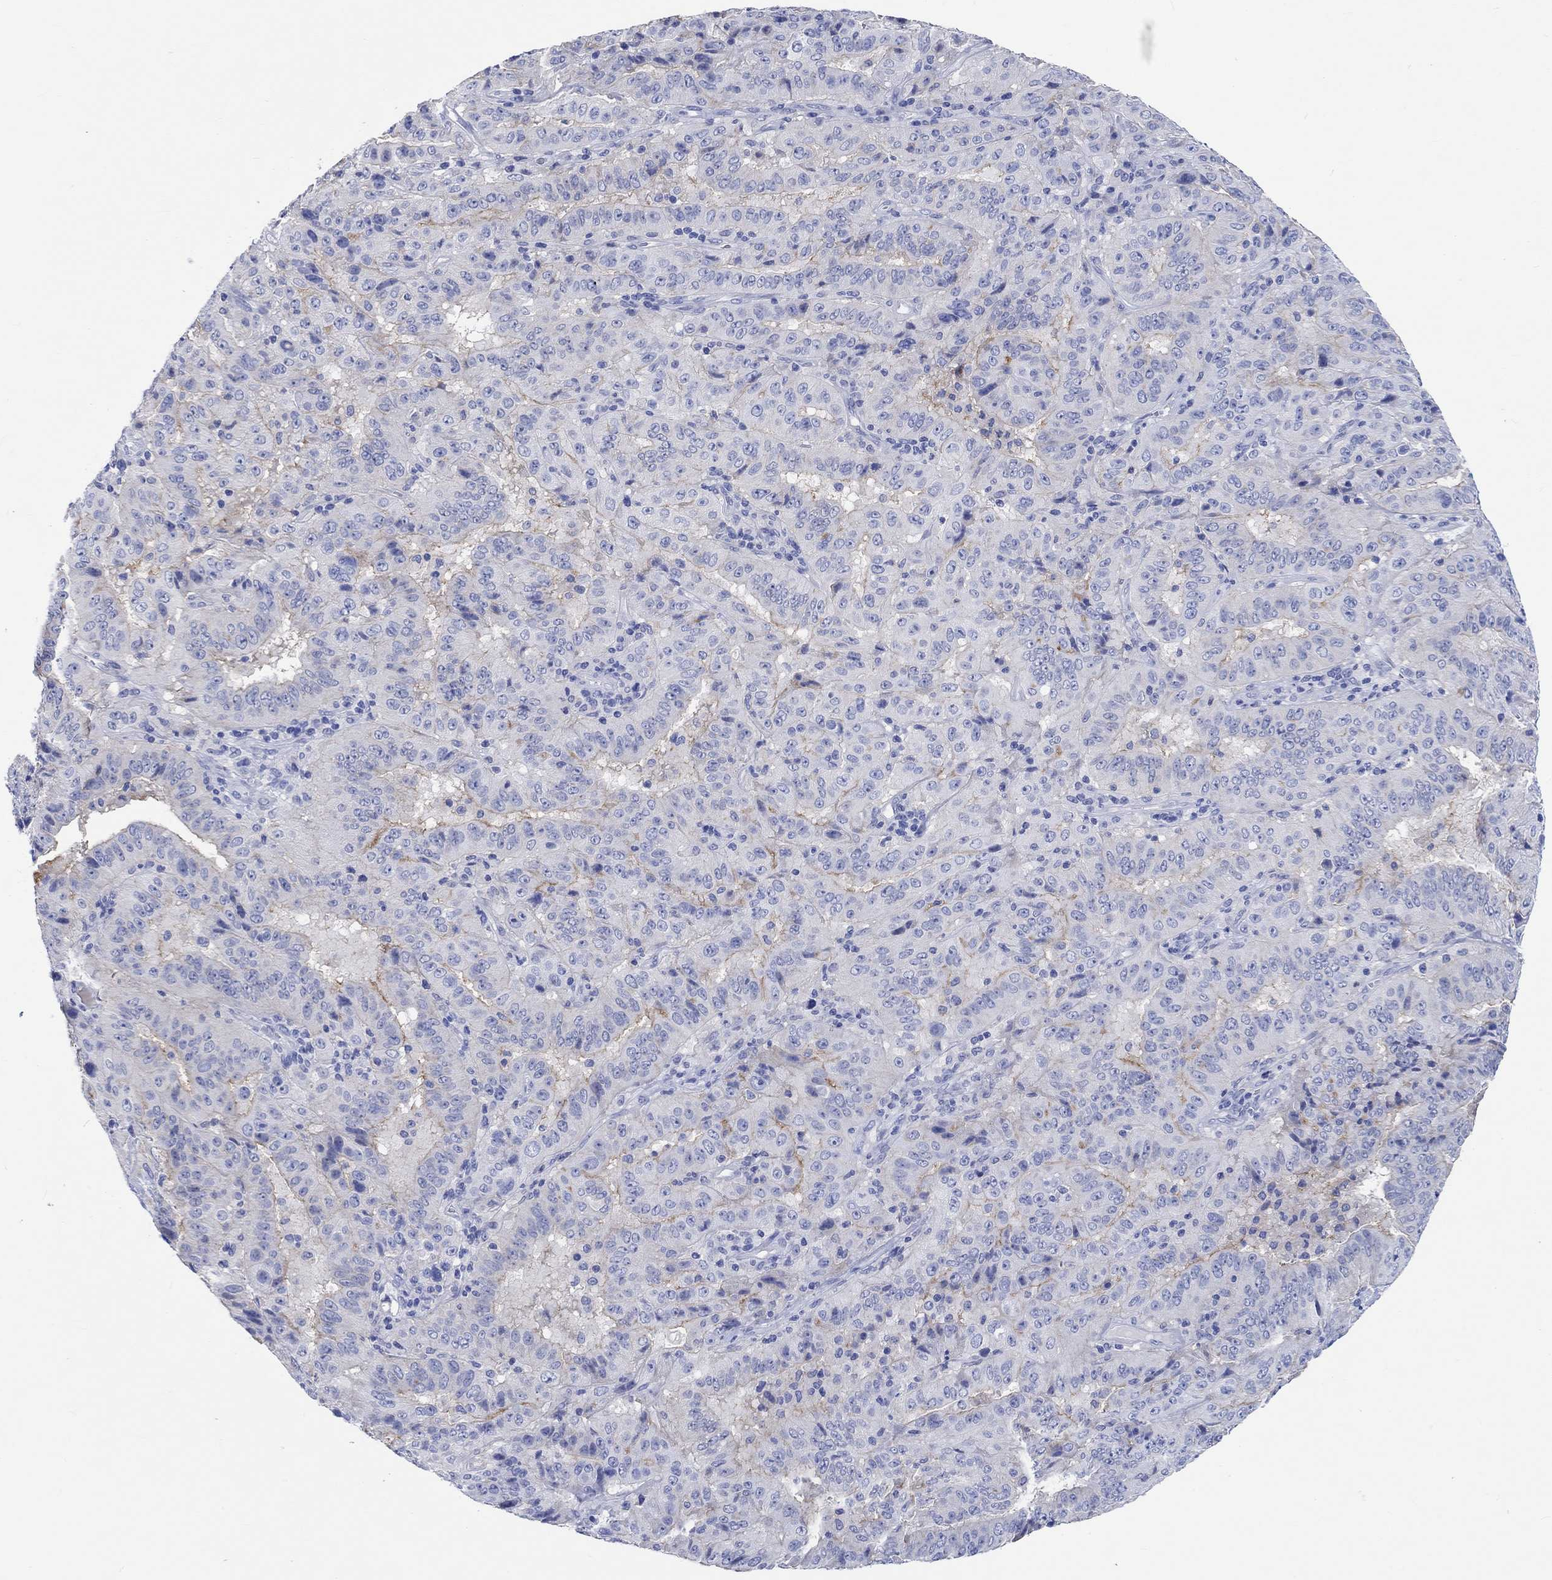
{"staining": {"intensity": "negative", "quantity": "none", "location": "none"}, "tissue": "pancreatic cancer", "cell_type": "Tumor cells", "image_type": "cancer", "snomed": [{"axis": "morphology", "description": "Adenocarcinoma, NOS"}, {"axis": "topography", "description": "Pancreas"}], "caption": "Immunohistochemistry (IHC) image of pancreatic cancer (adenocarcinoma) stained for a protein (brown), which reveals no expression in tumor cells.", "gene": "SHISA4", "patient": {"sex": "male", "age": 63}}